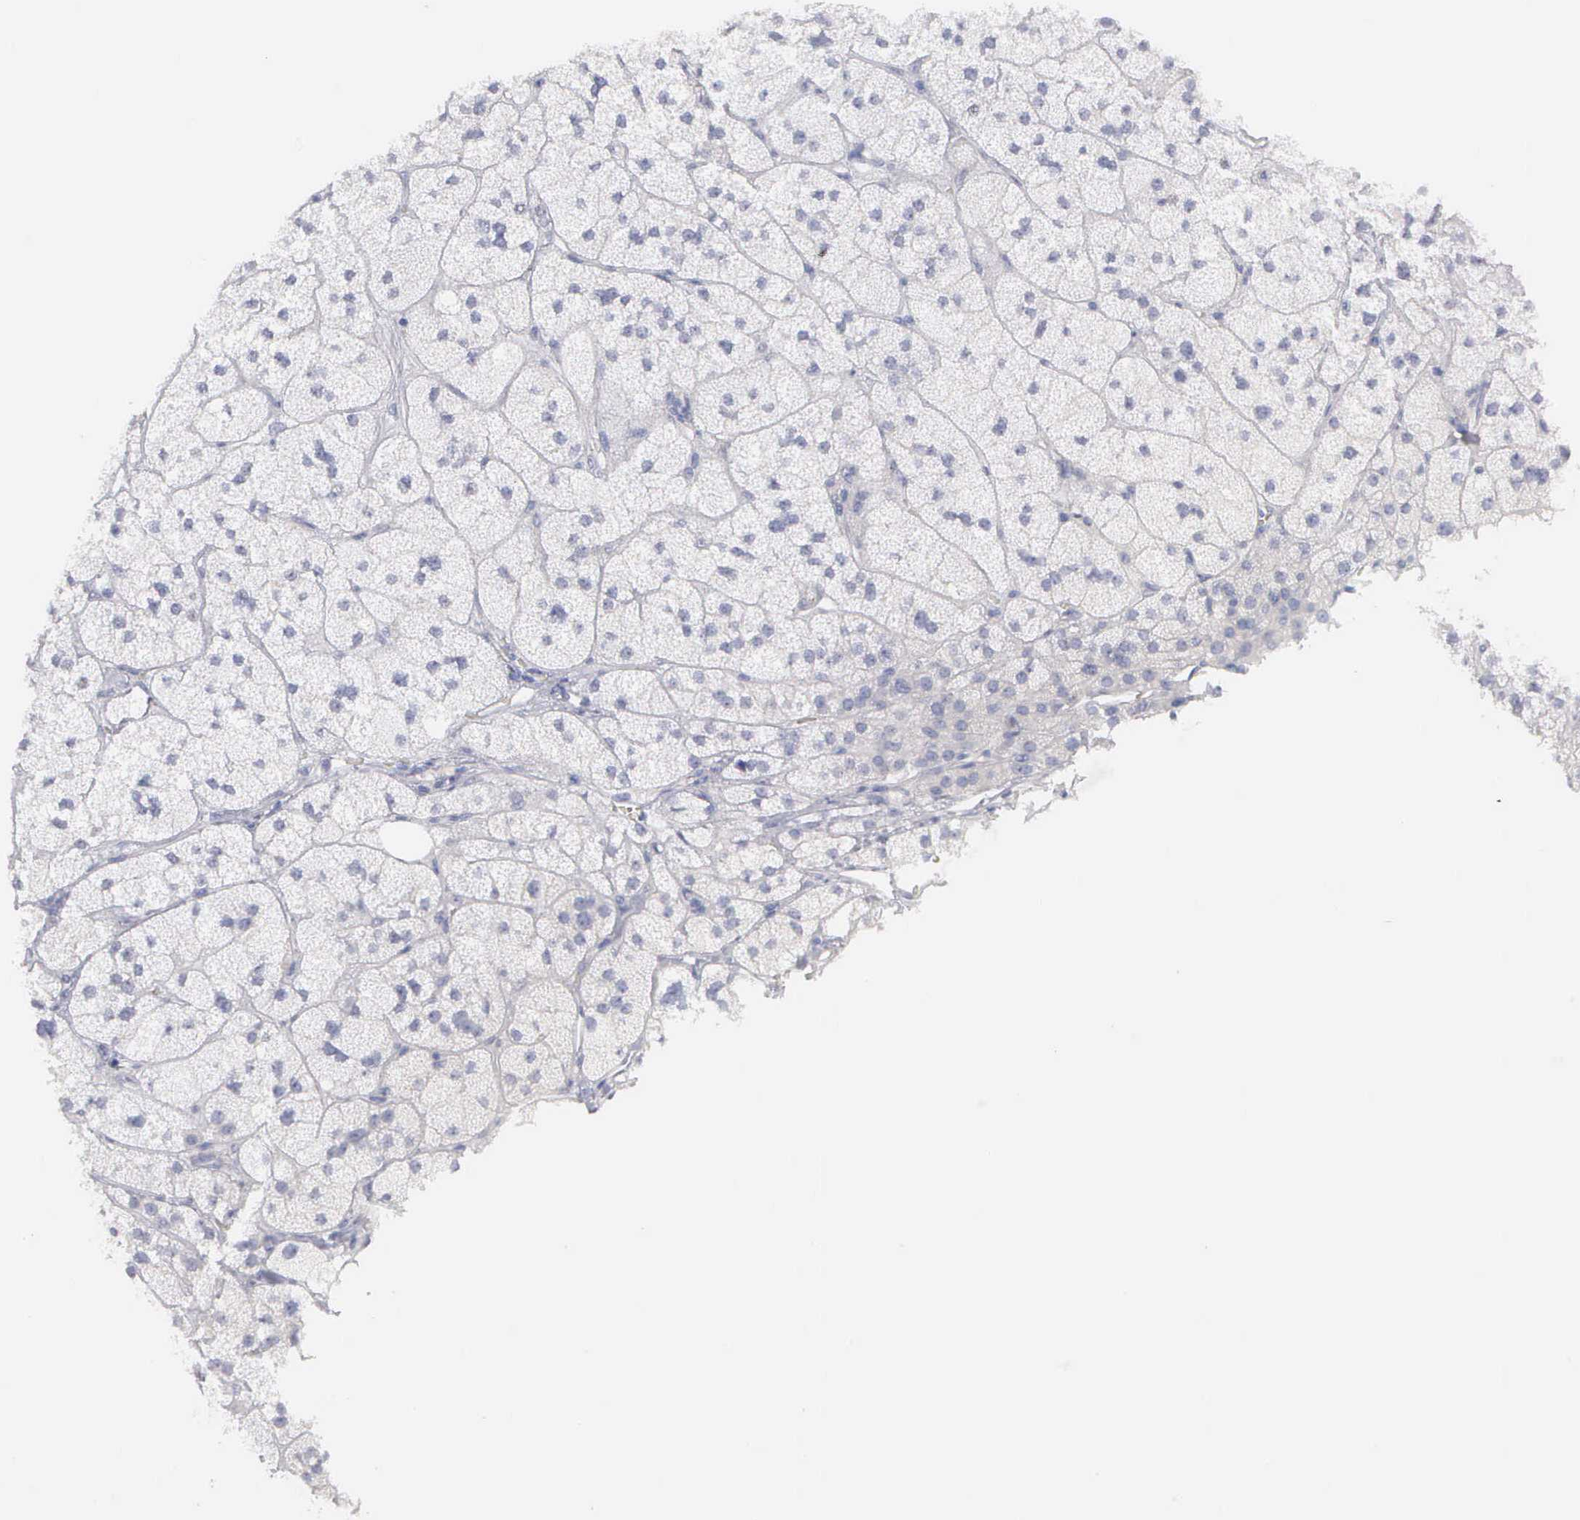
{"staining": {"intensity": "negative", "quantity": "none", "location": "none"}, "tissue": "adrenal gland", "cell_type": "Glandular cells", "image_type": "normal", "snomed": [{"axis": "morphology", "description": "Normal tissue, NOS"}, {"axis": "topography", "description": "Adrenal gland"}], "caption": "Adrenal gland stained for a protein using IHC shows no expression glandular cells.", "gene": "CEP170B", "patient": {"sex": "female", "age": 60}}